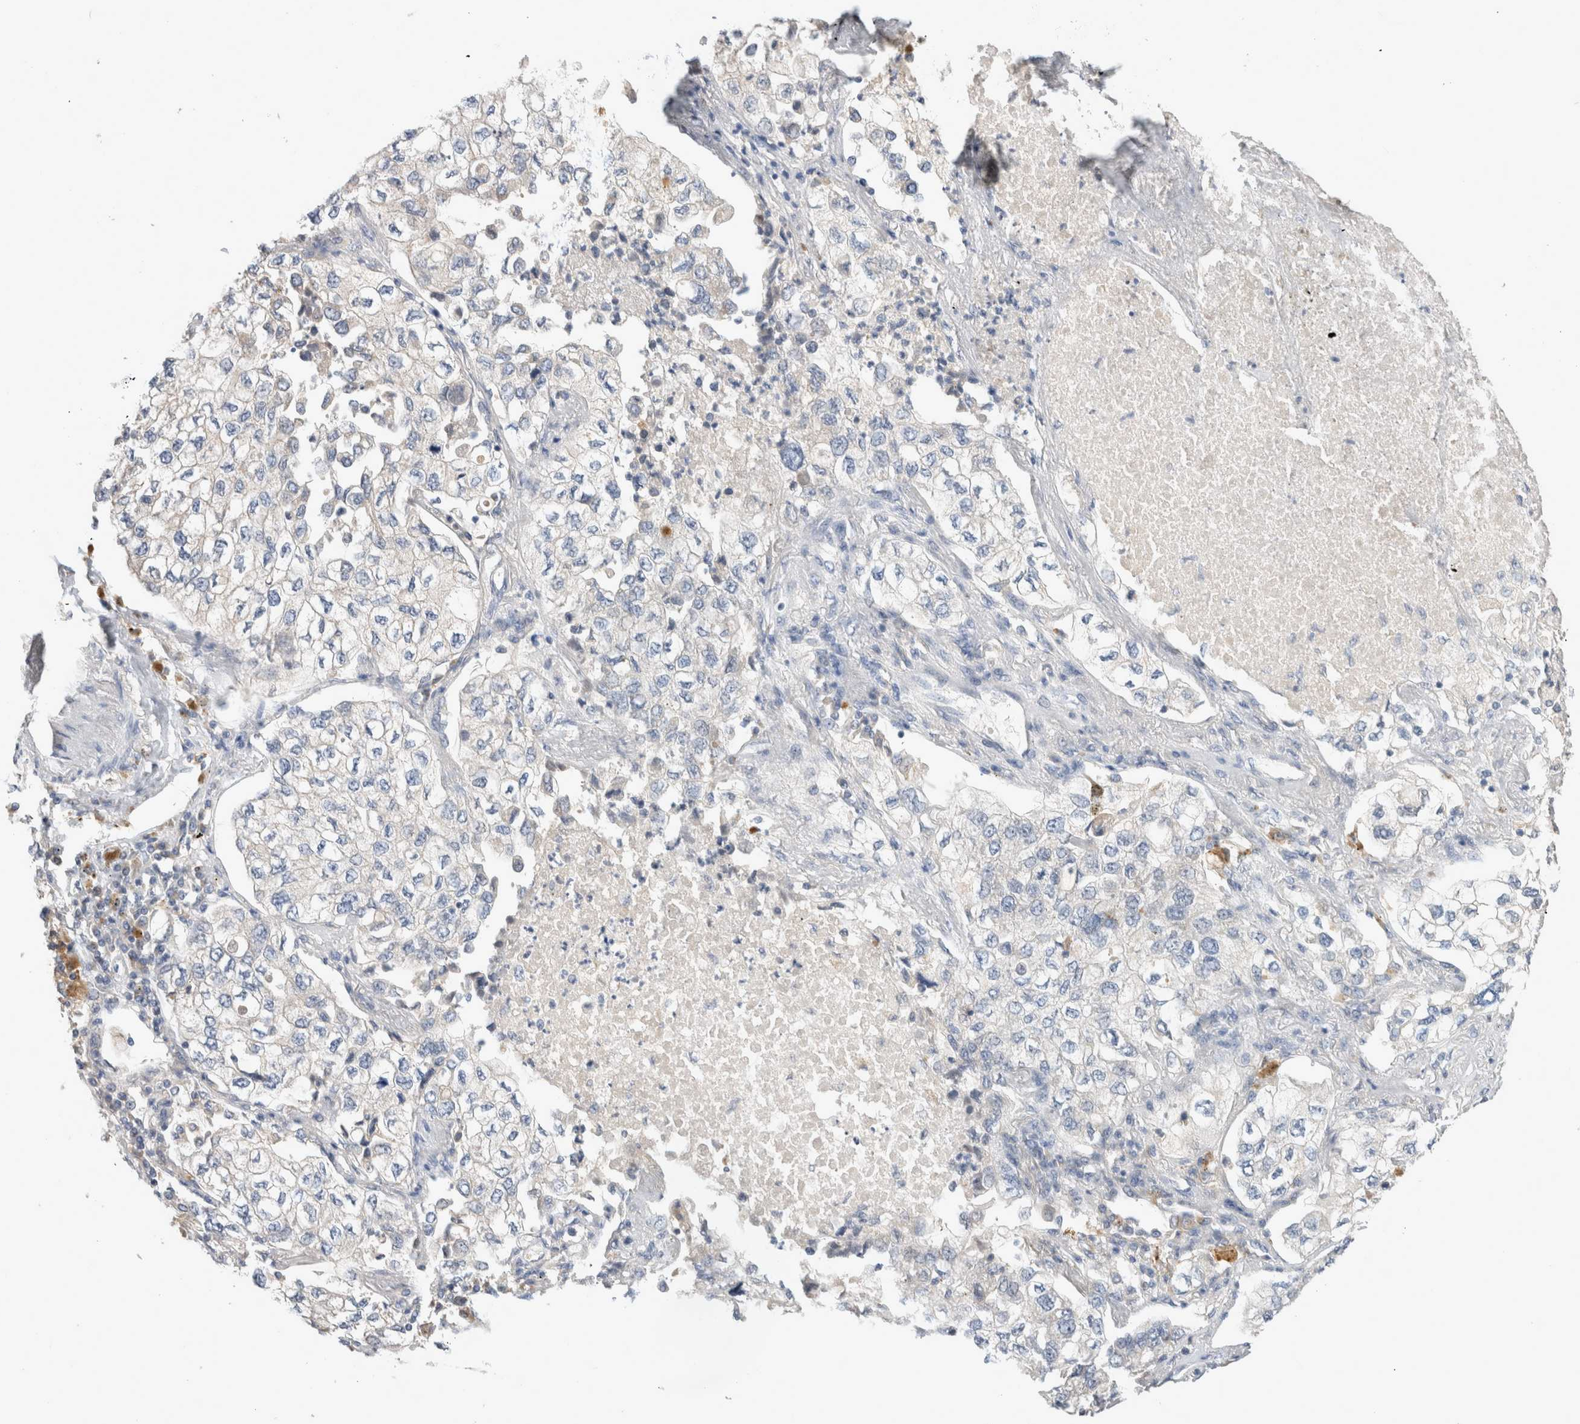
{"staining": {"intensity": "negative", "quantity": "none", "location": "none"}, "tissue": "lung cancer", "cell_type": "Tumor cells", "image_type": "cancer", "snomed": [{"axis": "morphology", "description": "Adenocarcinoma, NOS"}, {"axis": "topography", "description": "Lung"}], "caption": "Immunohistochemistry micrograph of neoplastic tissue: lung cancer (adenocarcinoma) stained with DAB (3,3'-diaminobenzidine) displays no significant protein expression in tumor cells.", "gene": "SCGB1A1", "patient": {"sex": "male", "age": 63}}